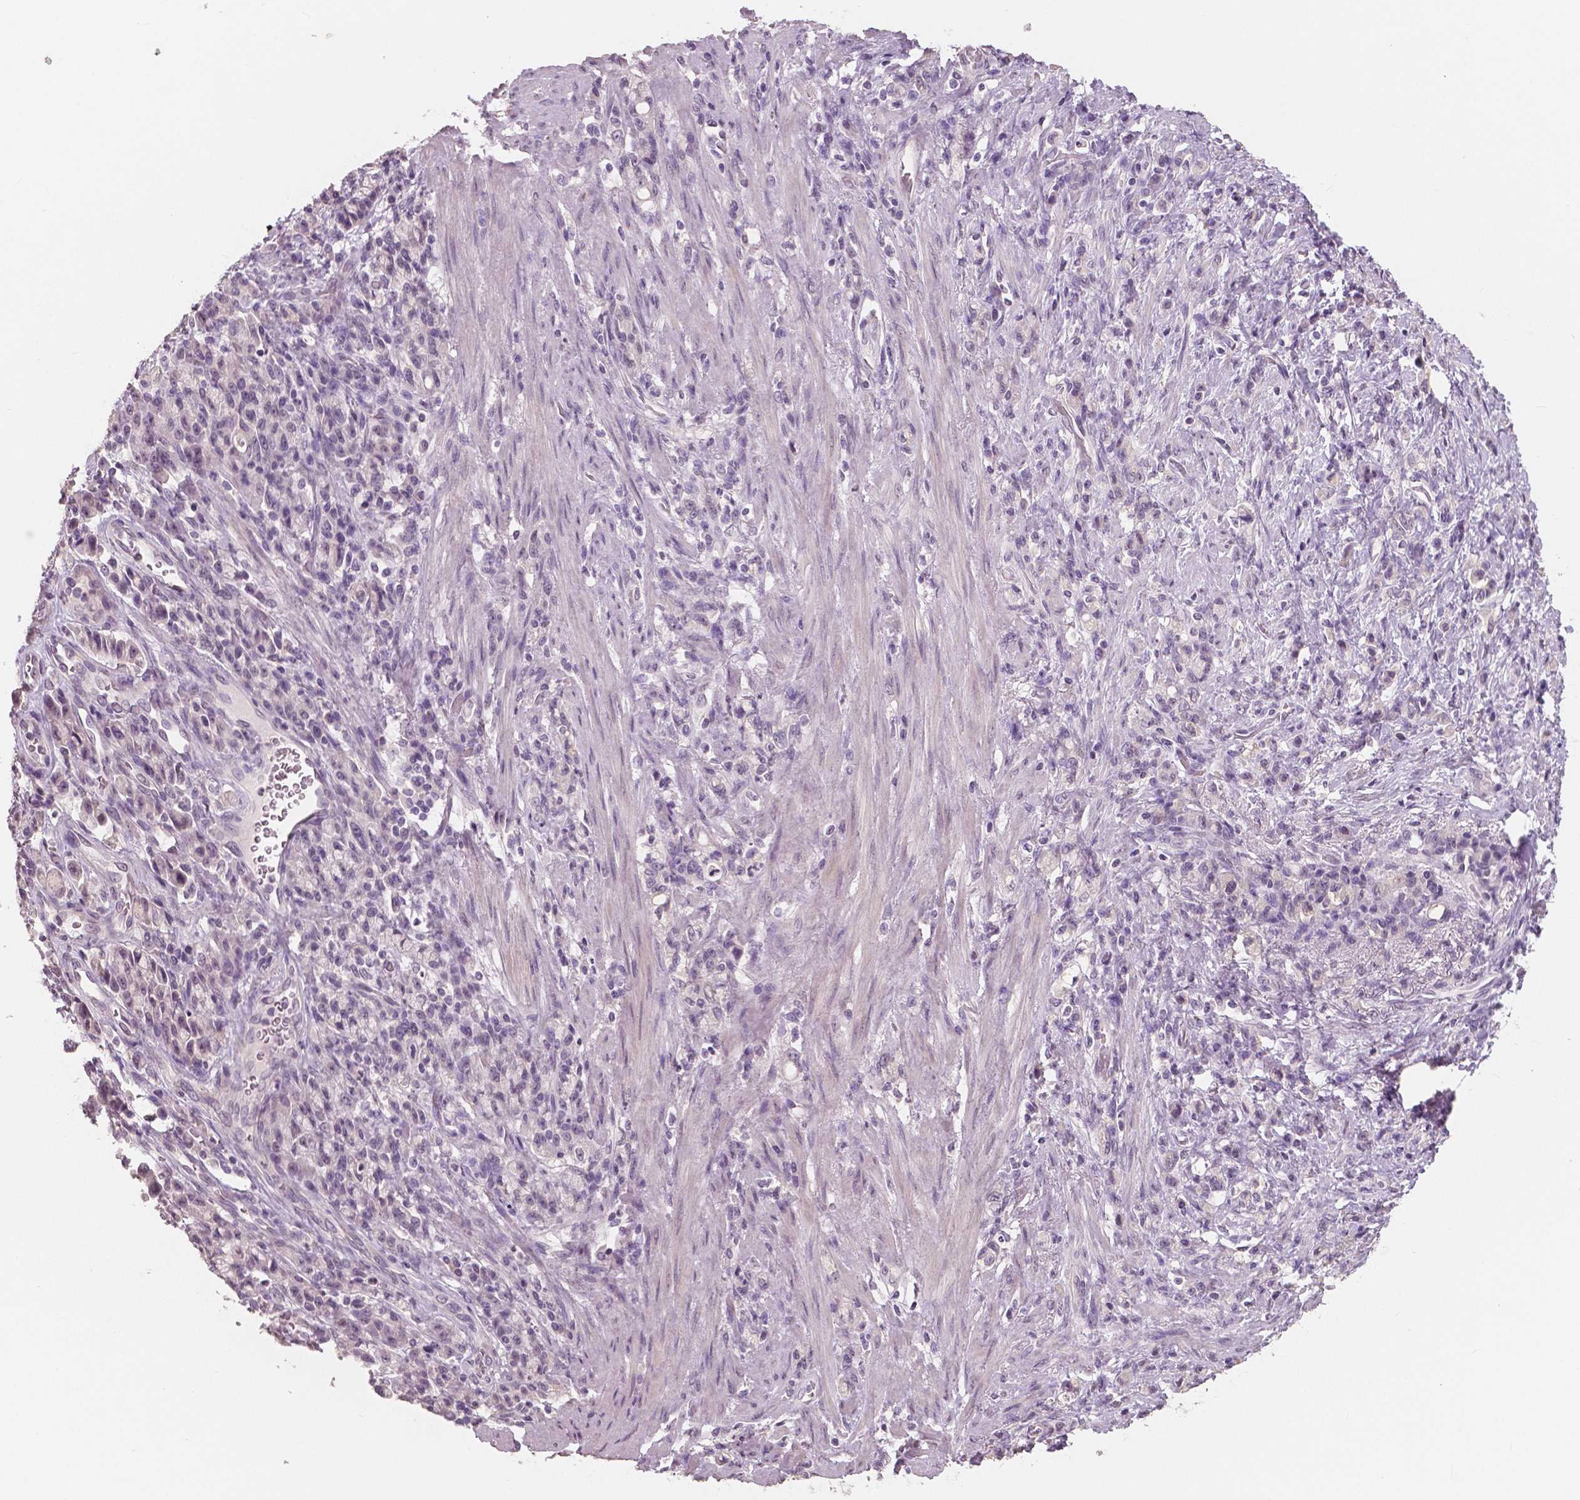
{"staining": {"intensity": "negative", "quantity": "none", "location": "none"}, "tissue": "stomach cancer", "cell_type": "Tumor cells", "image_type": "cancer", "snomed": [{"axis": "morphology", "description": "Adenocarcinoma, NOS"}, {"axis": "topography", "description": "Stomach"}], "caption": "This micrograph is of stomach cancer stained with IHC to label a protein in brown with the nuclei are counter-stained blue. There is no staining in tumor cells. Nuclei are stained in blue.", "gene": "NECAB1", "patient": {"sex": "male", "age": 77}}